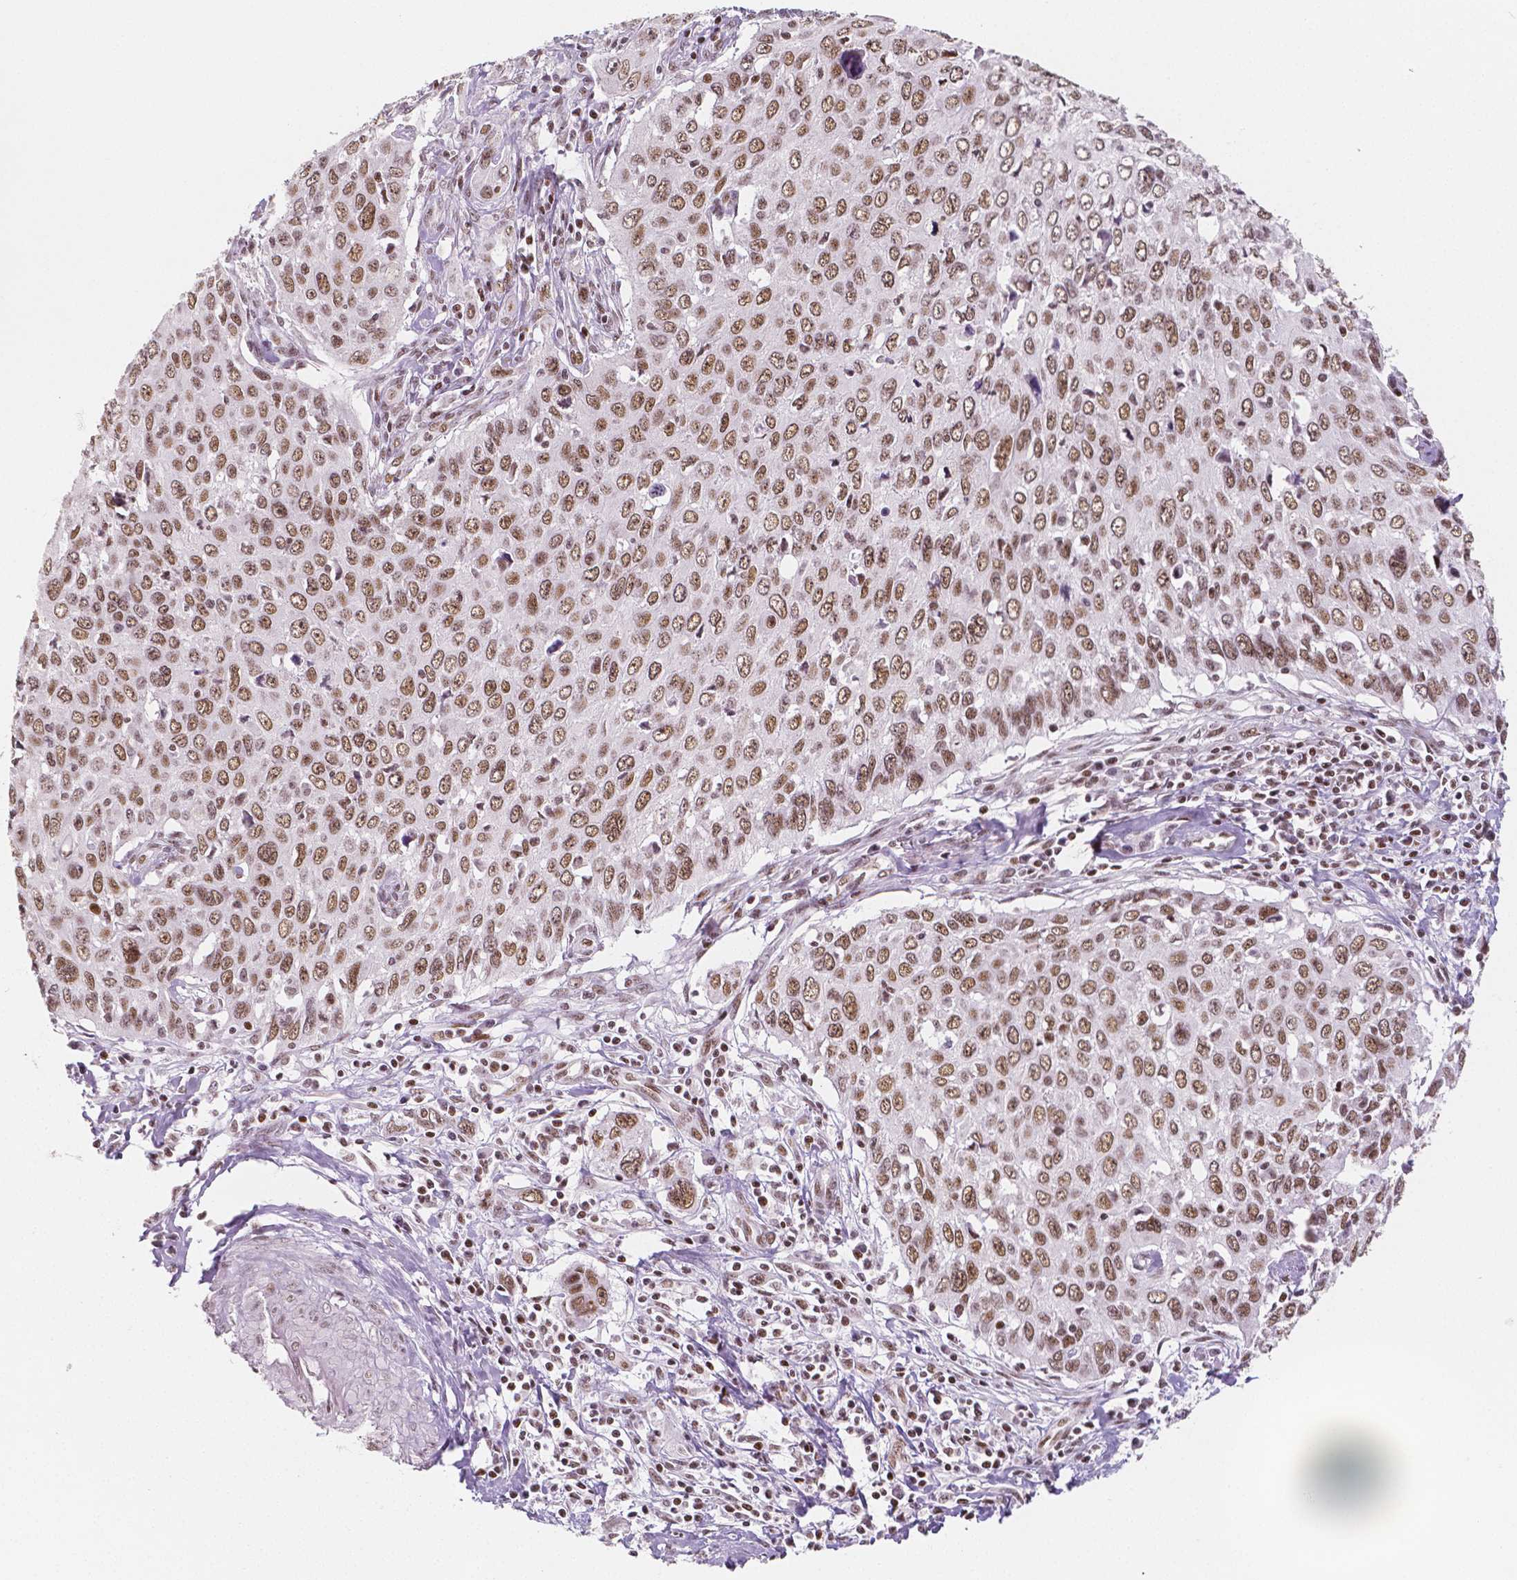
{"staining": {"intensity": "moderate", "quantity": ">75%", "location": "nuclear"}, "tissue": "cervical cancer", "cell_type": "Tumor cells", "image_type": "cancer", "snomed": [{"axis": "morphology", "description": "Squamous cell carcinoma, NOS"}, {"axis": "topography", "description": "Cervix"}], "caption": "Immunohistochemical staining of cervical cancer shows medium levels of moderate nuclear protein staining in approximately >75% of tumor cells. The staining was performed using DAB (3,3'-diaminobenzidine) to visualize the protein expression in brown, while the nuclei were stained in blue with hematoxylin (Magnification: 20x).", "gene": "HDAC1", "patient": {"sex": "female", "age": 38}}